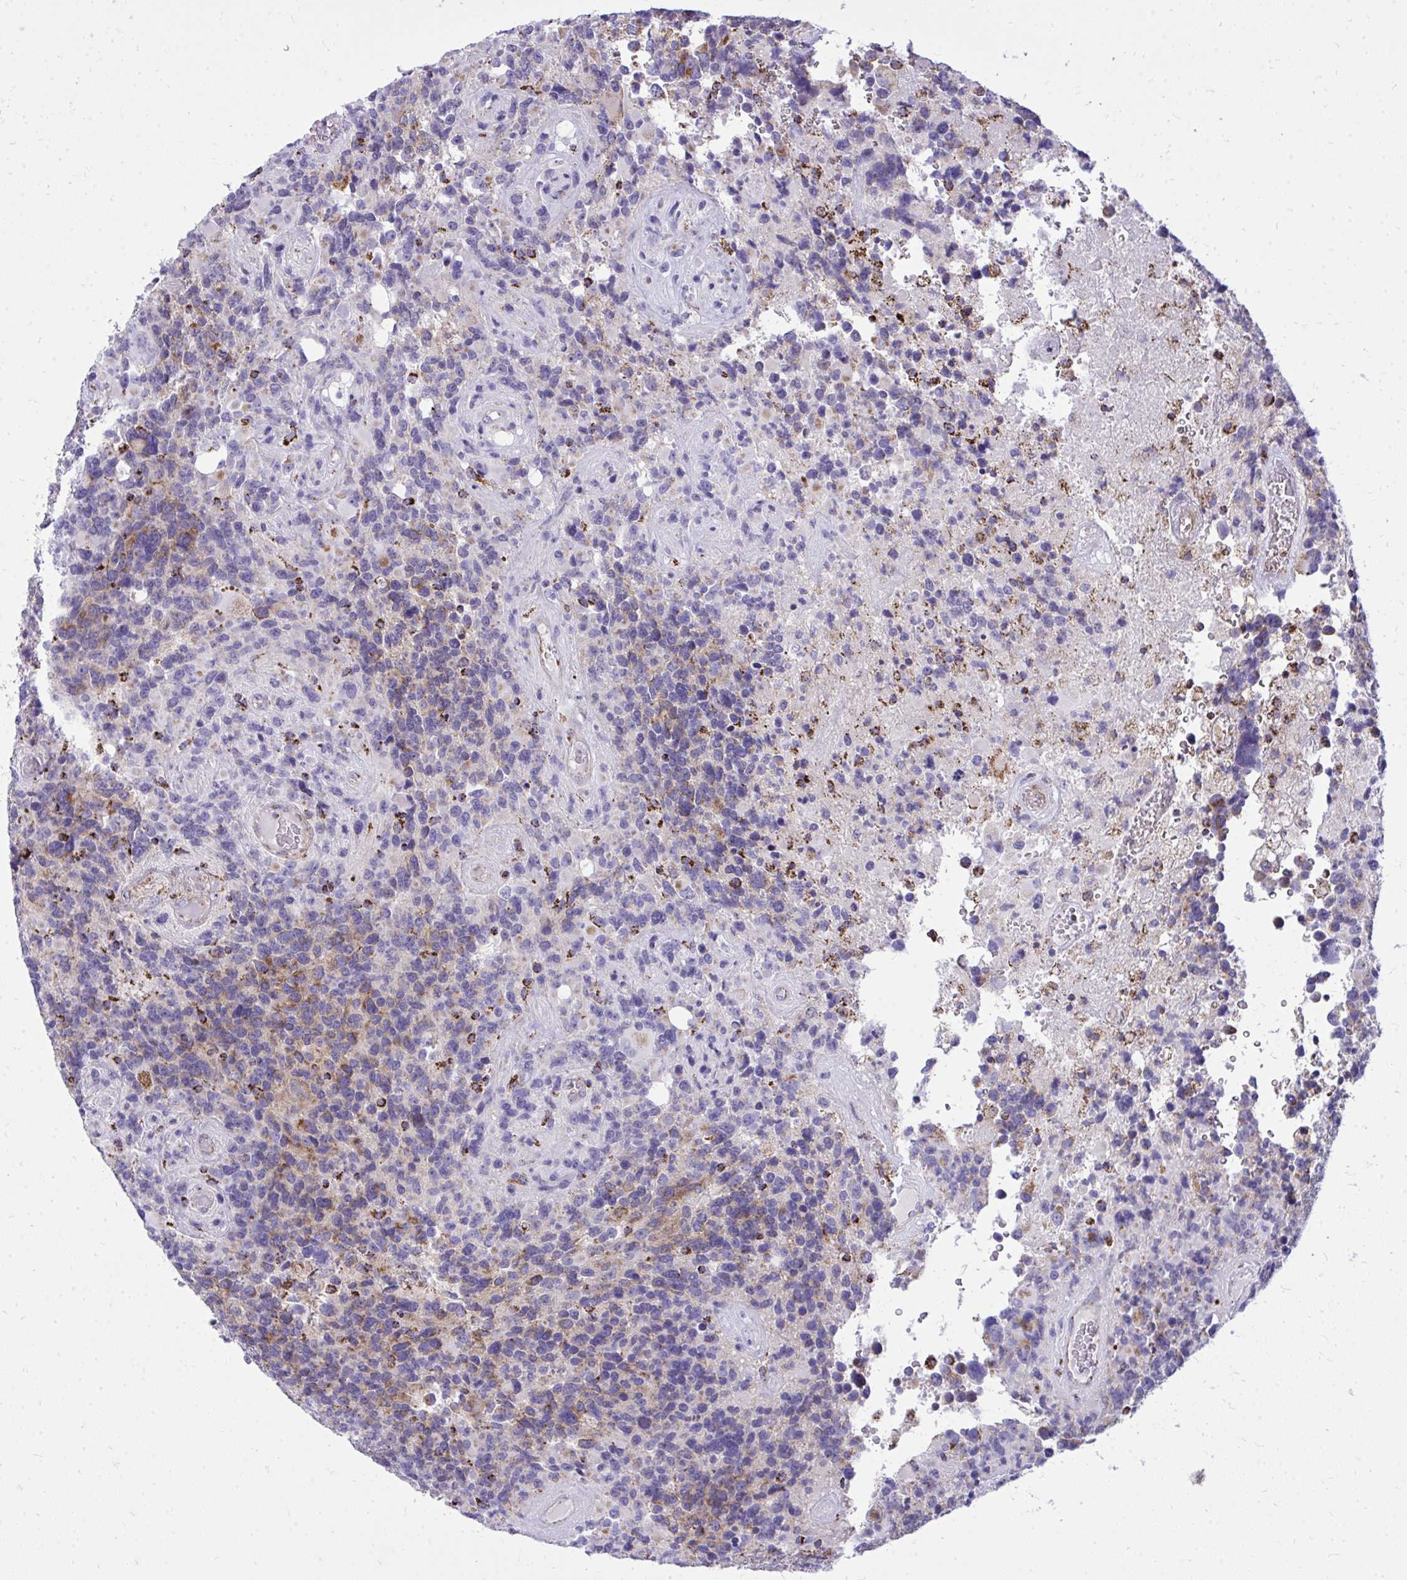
{"staining": {"intensity": "moderate", "quantity": "25%-75%", "location": "cytoplasmic/membranous"}, "tissue": "glioma", "cell_type": "Tumor cells", "image_type": "cancer", "snomed": [{"axis": "morphology", "description": "Glioma, malignant, High grade"}, {"axis": "topography", "description": "Brain"}], "caption": "Moderate cytoplasmic/membranous positivity for a protein is present in about 25%-75% of tumor cells of malignant glioma (high-grade) using IHC.", "gene": "SPTBN2", "patient": {"sex": "female", "age": 40}}